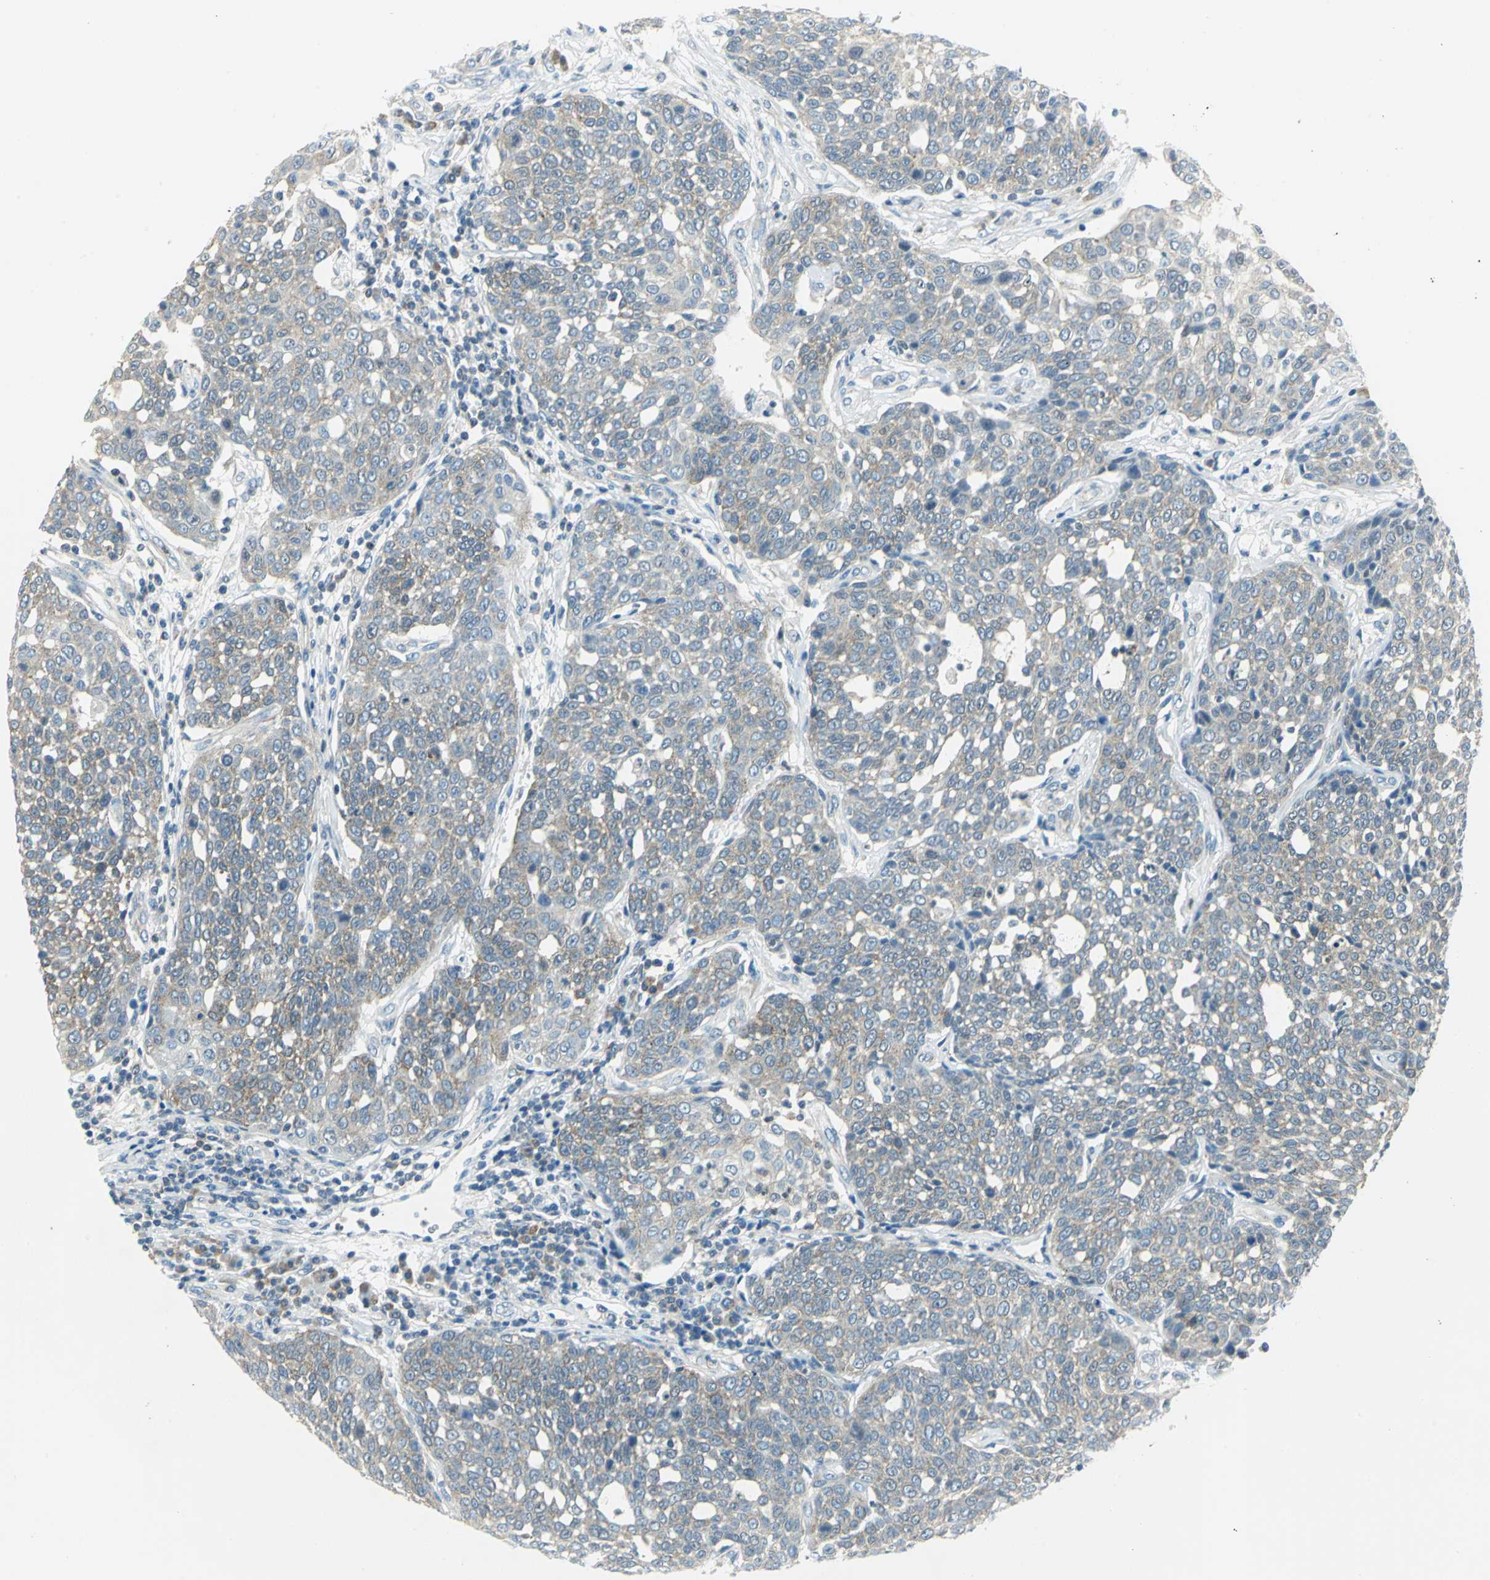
{"staining": {"intensity": "weak", "quantity": ">75%", "location": "cytoplasmic/membranous"}, "tissue": "cervical cancer", "cell_type": "Tumor cells", "image_type": "cancer", "snomed": [{"axis": "morphology", "description": "Squamous cell carcinoma, NOS"}, {"axis": "topography", "description": "Cervix"}], "caption": "Protein expression analysis of cervical squamous cell carcinoma demonstrates weak cytoplasmic/membranous expression in about >75% of tumor cells.", "gene": "ALDOA", "patient": {"sex": "female", "age": 34}}